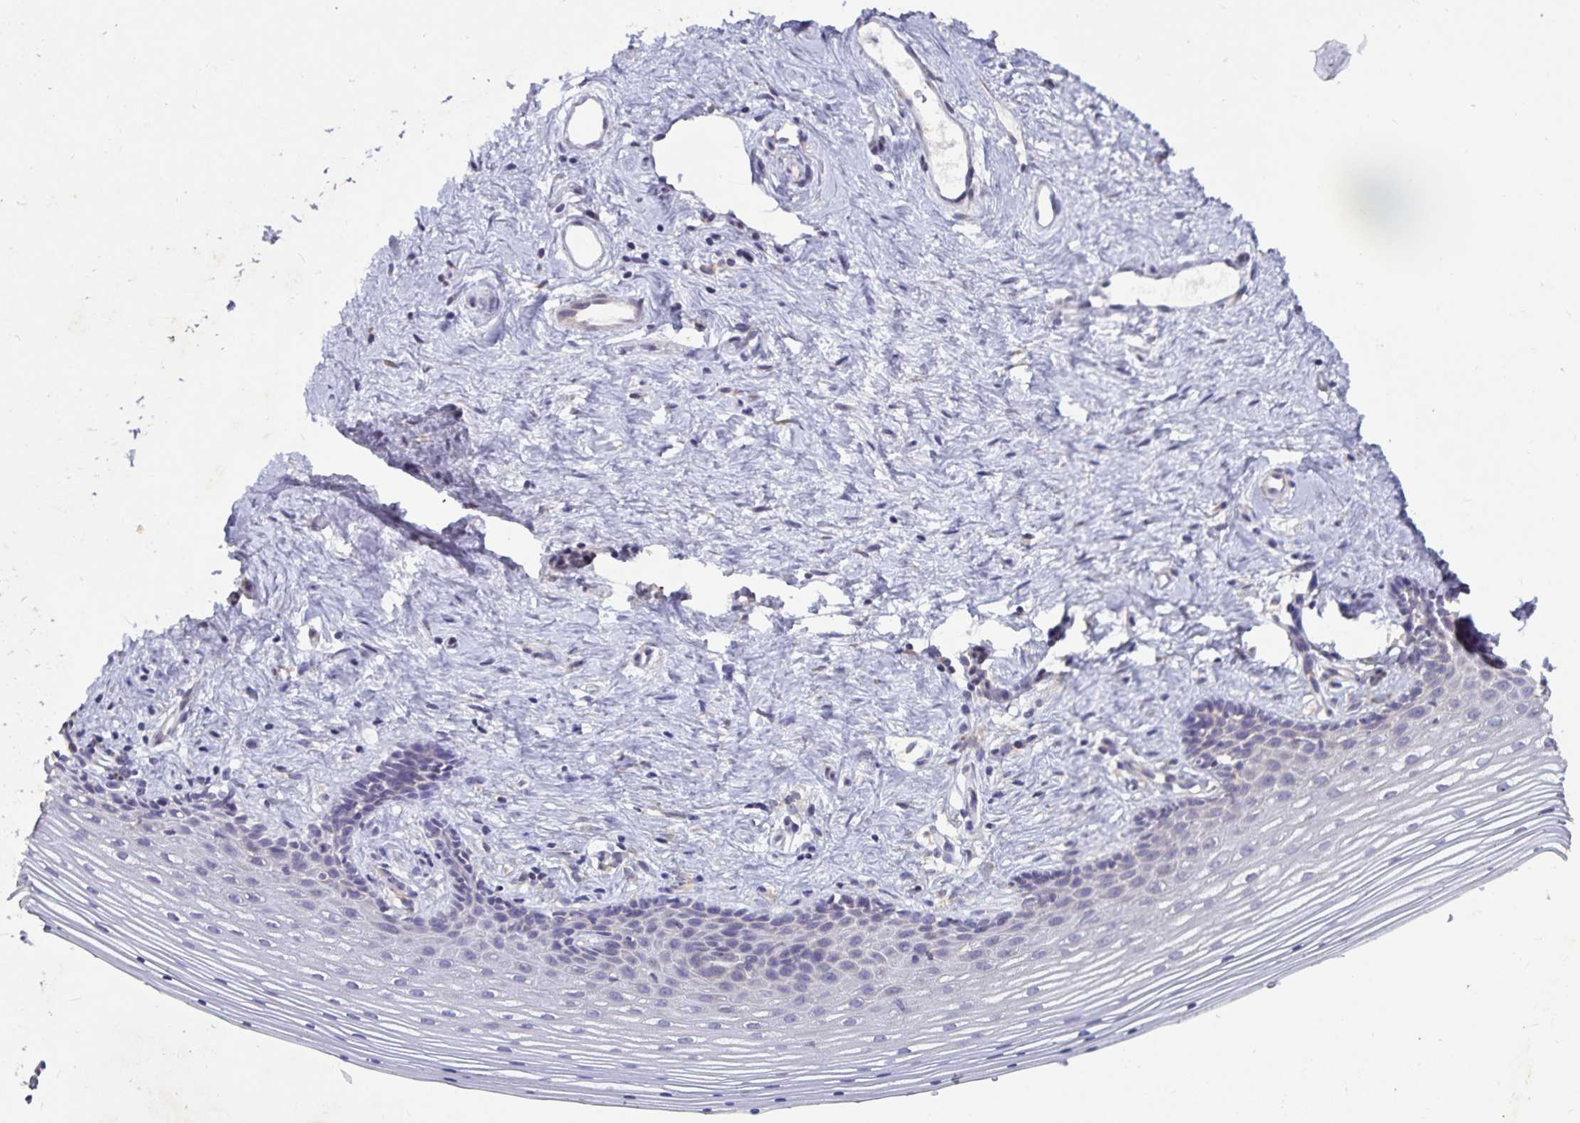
{"staining": {"intensity": "weak", "quantity": "25%-75%", "location": "cytoplasmic/membranous"}, "tissue": "vagina", "cell_type": "Squamous epithelial cells", "image_type": "normal", "snomed": [{"axis": "morphology", "description": "Normal tissue, NOS"}, {"axis": "topography", "description": "Vagina"}], "caption": "Human vagina stained with a protein marker exhibits weak staining in squamous epithelial cells.", "gene": "FAM120A", "patient": {"sex": "female", "age": 42}}